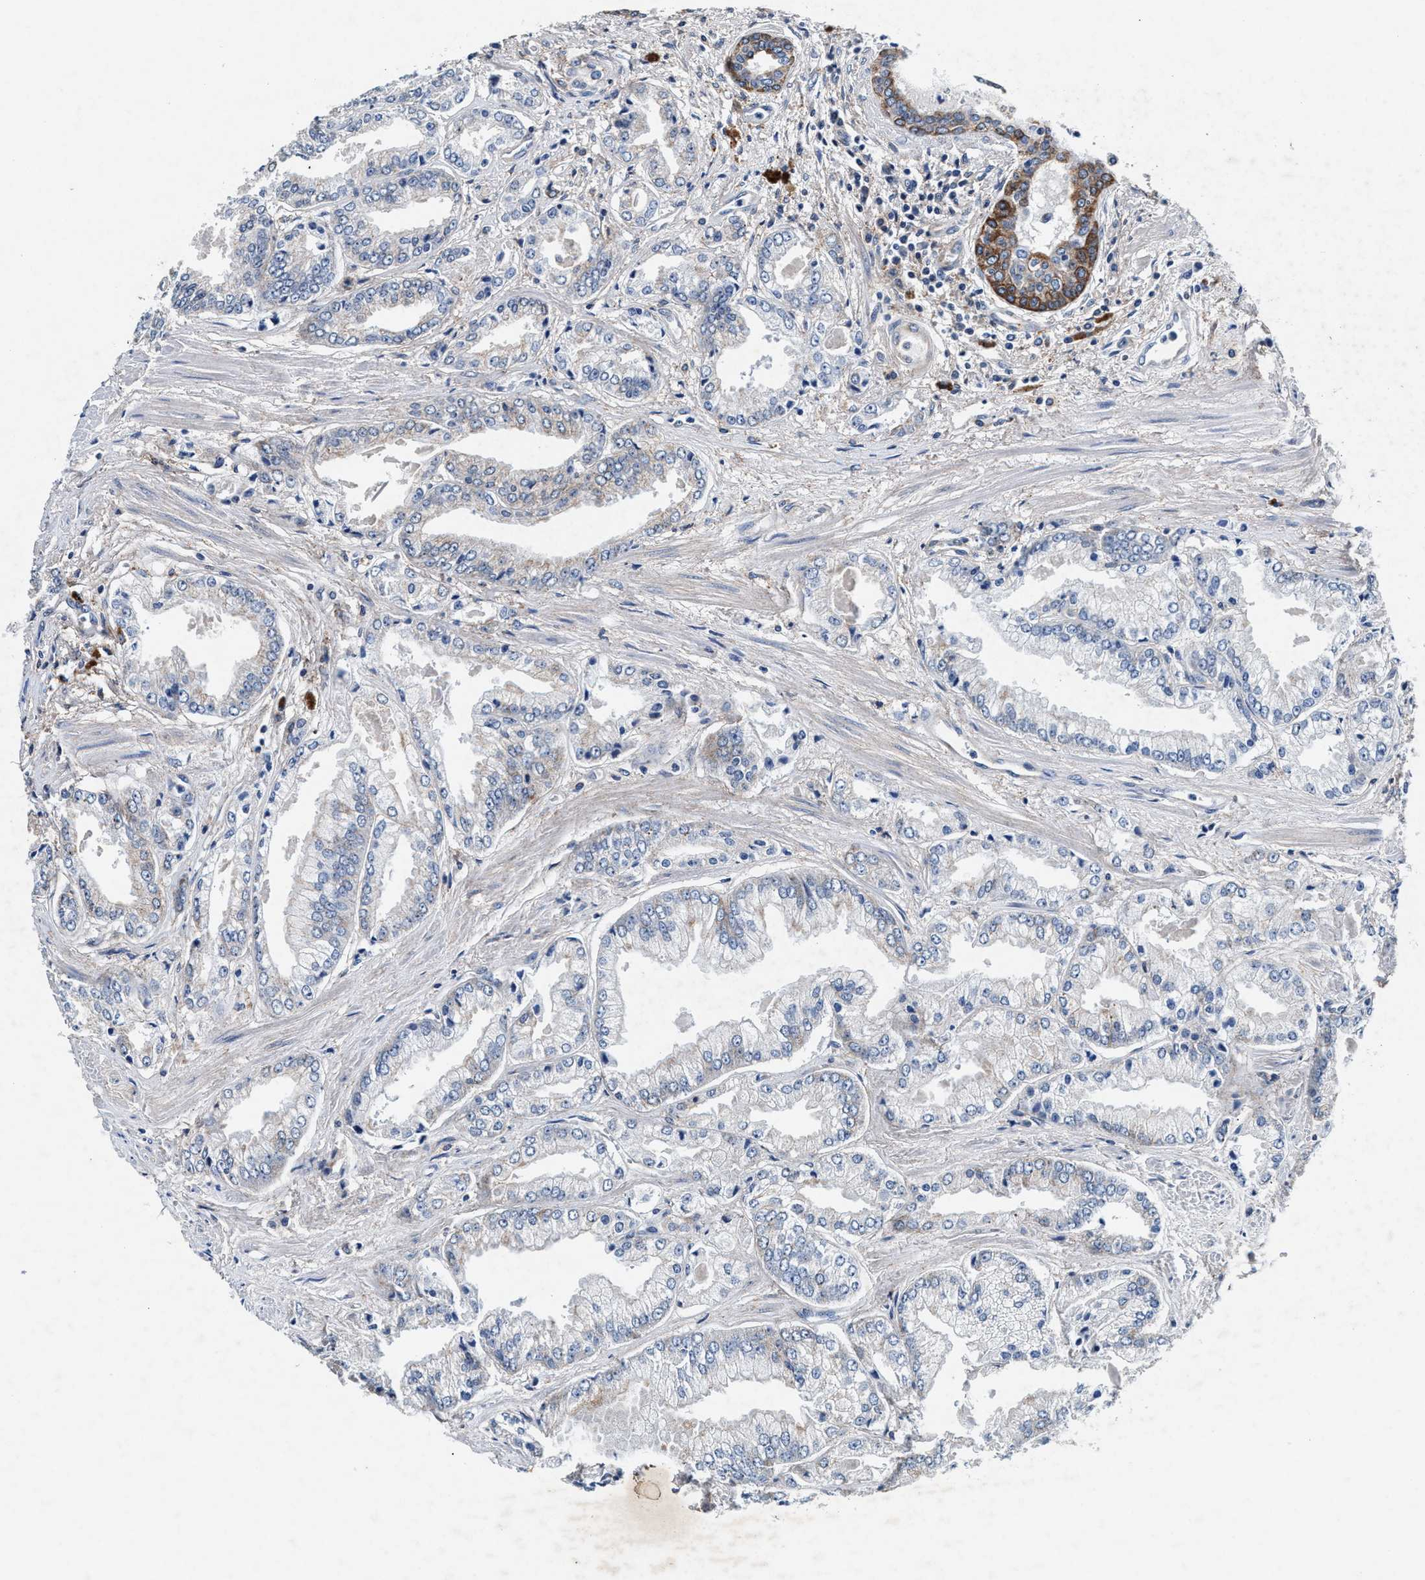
{"staining": {"intensity": "negative", "quantity": "none", "location": "none"}, "tissue": "prostate cancer", "cell_type": "Tumor cells", "image_type": "cancer", "snomed": [{"axis": "morphology", "description": "Adenocarcinoma, Low grade"}, {"axis": "topography", "description": "Prostate"}], "caption": "Immunohistochemistry histopathology image of human prostate cancer stained for a protein (brown), which reveals no positivity in tumor cells.", "gene": "SLC8A1", "patient": {"sex": "male", "age": 52}}